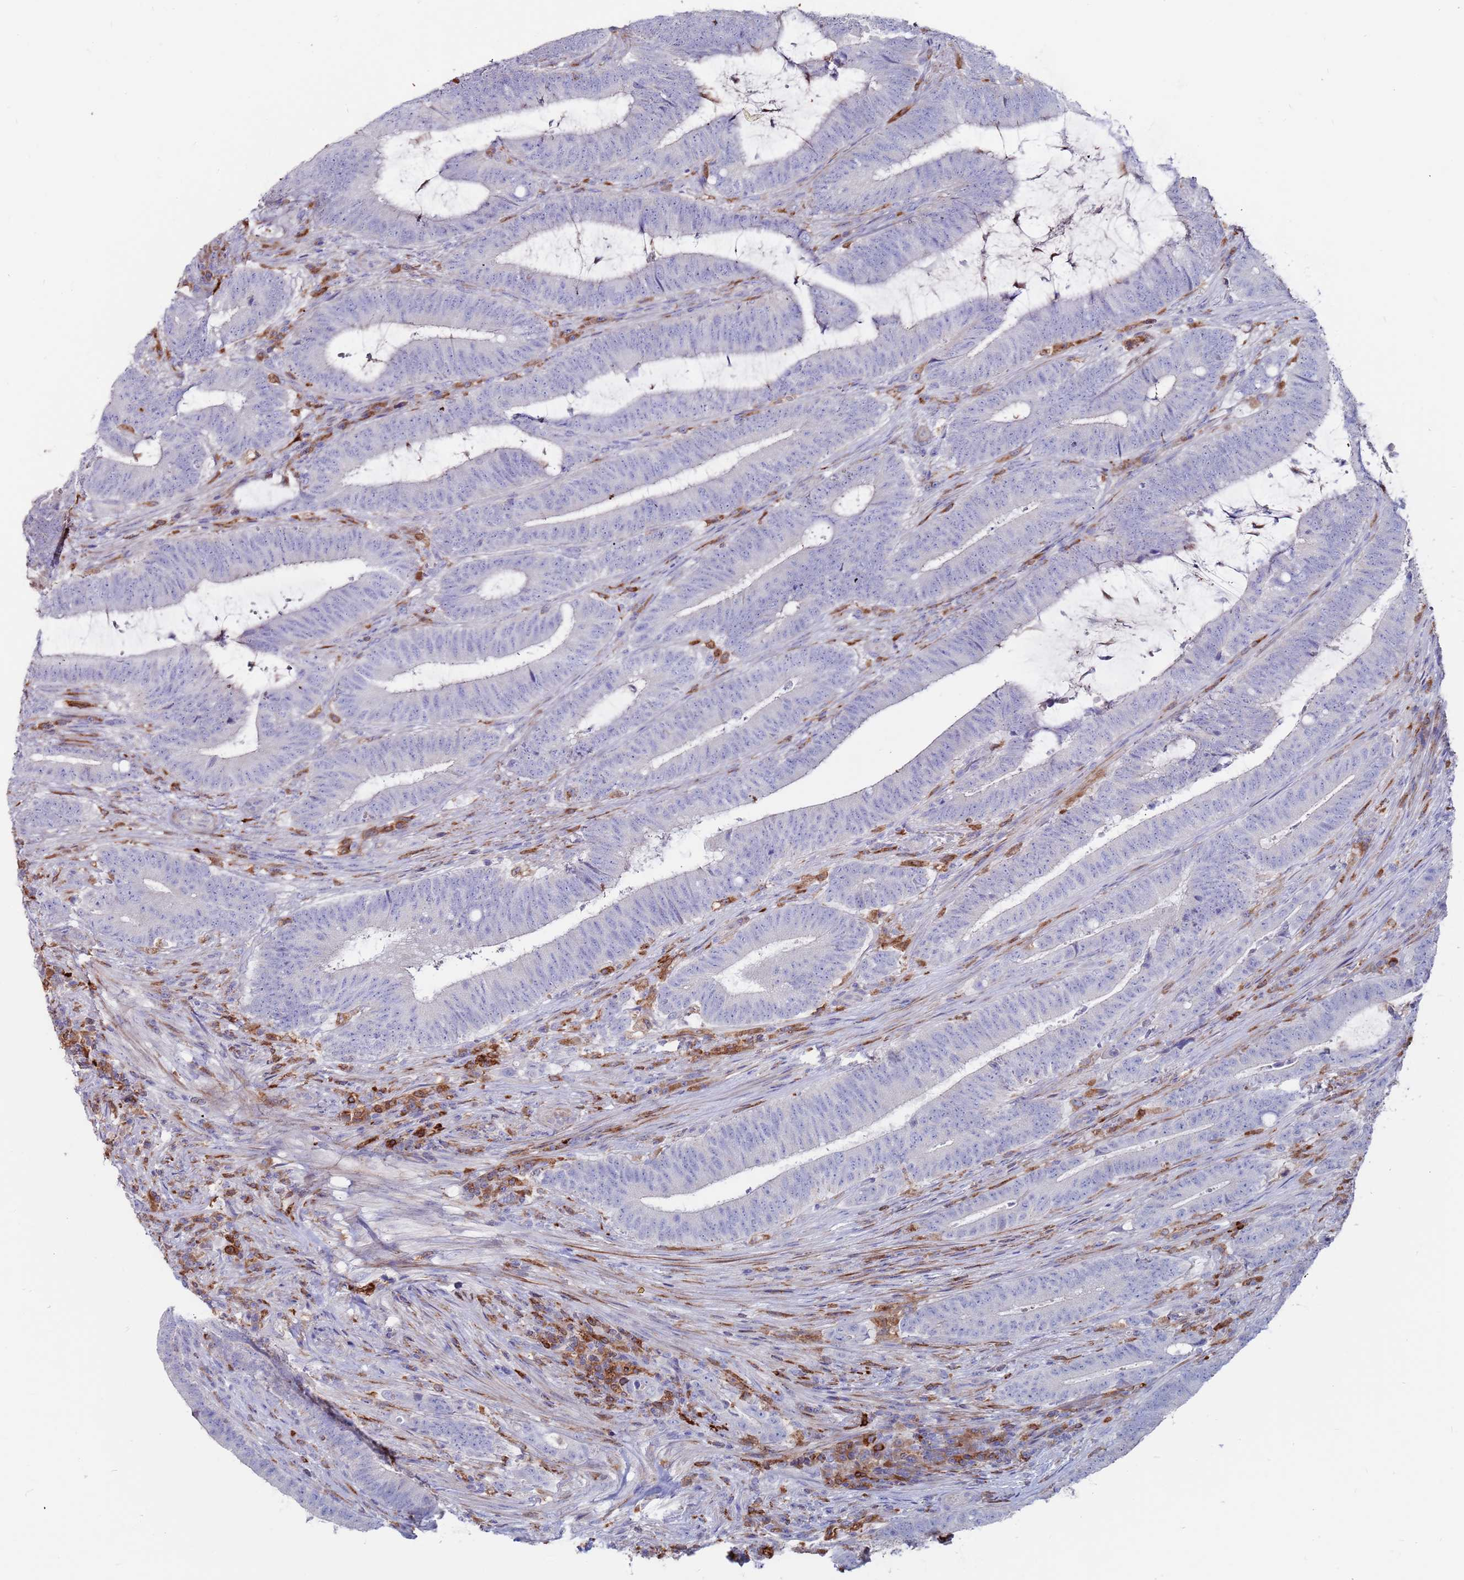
{"staining": {"intensity": "negative", "quantity": "none", "location": "none"}, "tissue": "colorectal cancer", "cell_type": "Tumor cells", "image_type": "cancer", "snomed": [{"axis": "morphology", "description": "Adenocarcinoma, NOS"}, {"axis": "topography", "description": "Colon"}], "caption": "Tumor cells show no significant protein expression in adenocarcinoma (colorectal).", "gene": "GREB1L", "patient": {"sex": "female", "age": 43}}